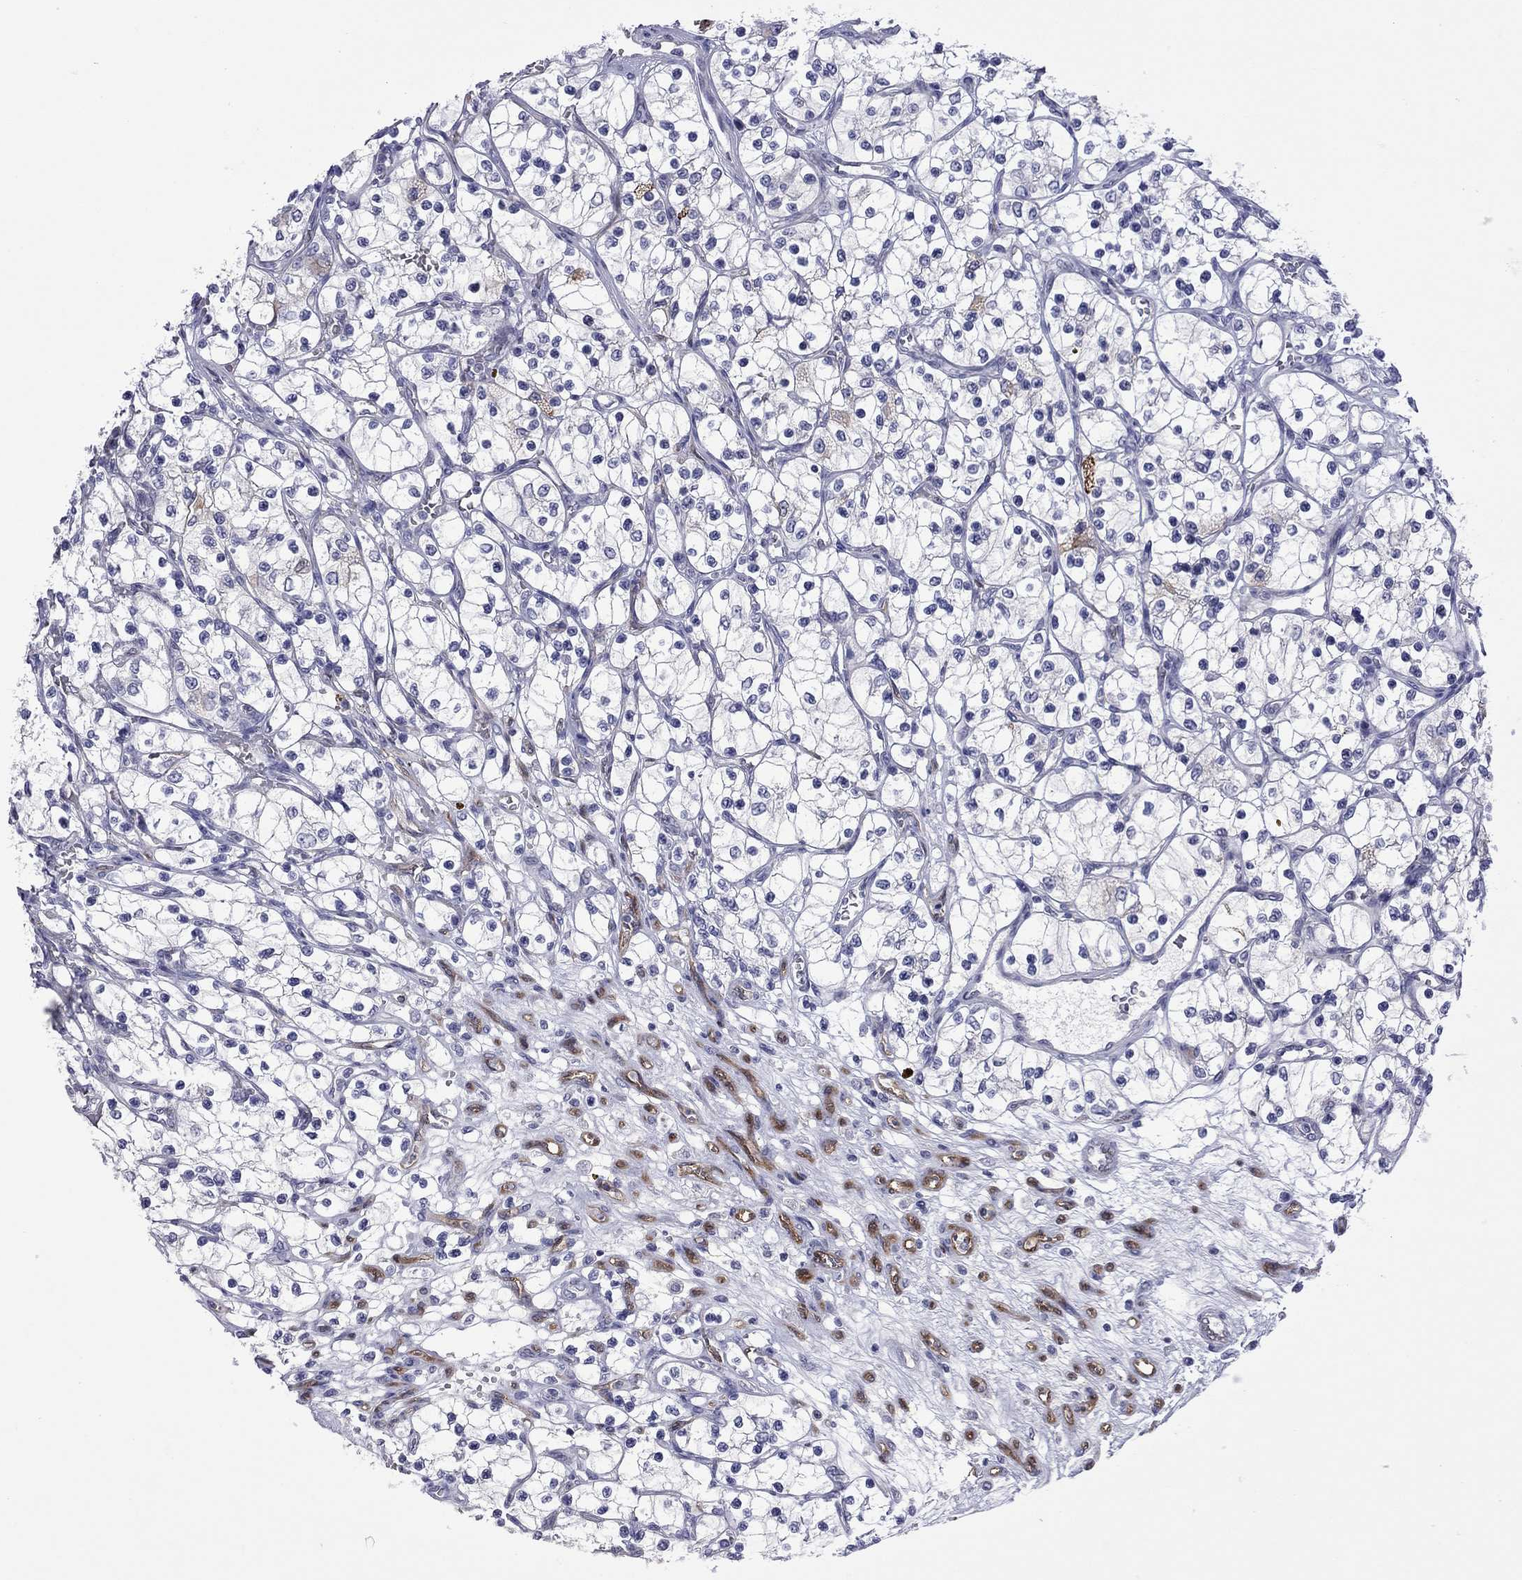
{"staining": {"intensity": "negative", "quantity": "none", "location": "none"}, "tissue": "renal cancer", "cell_type": "Tumor cells", "image_type": "cancer", "snomed": [{"axis": "morphology", "description": "Adenocarcinoma, NOS"}, {"axis": "topography", "description": "Kidney"}], "caption": "IHC photomicrograph of renal cancer stained for a protein (brown), which reveals no positivity in tumor cells.", "gene": "CTNNBIP1", "patient": {"sex": "female", "age": 69}}